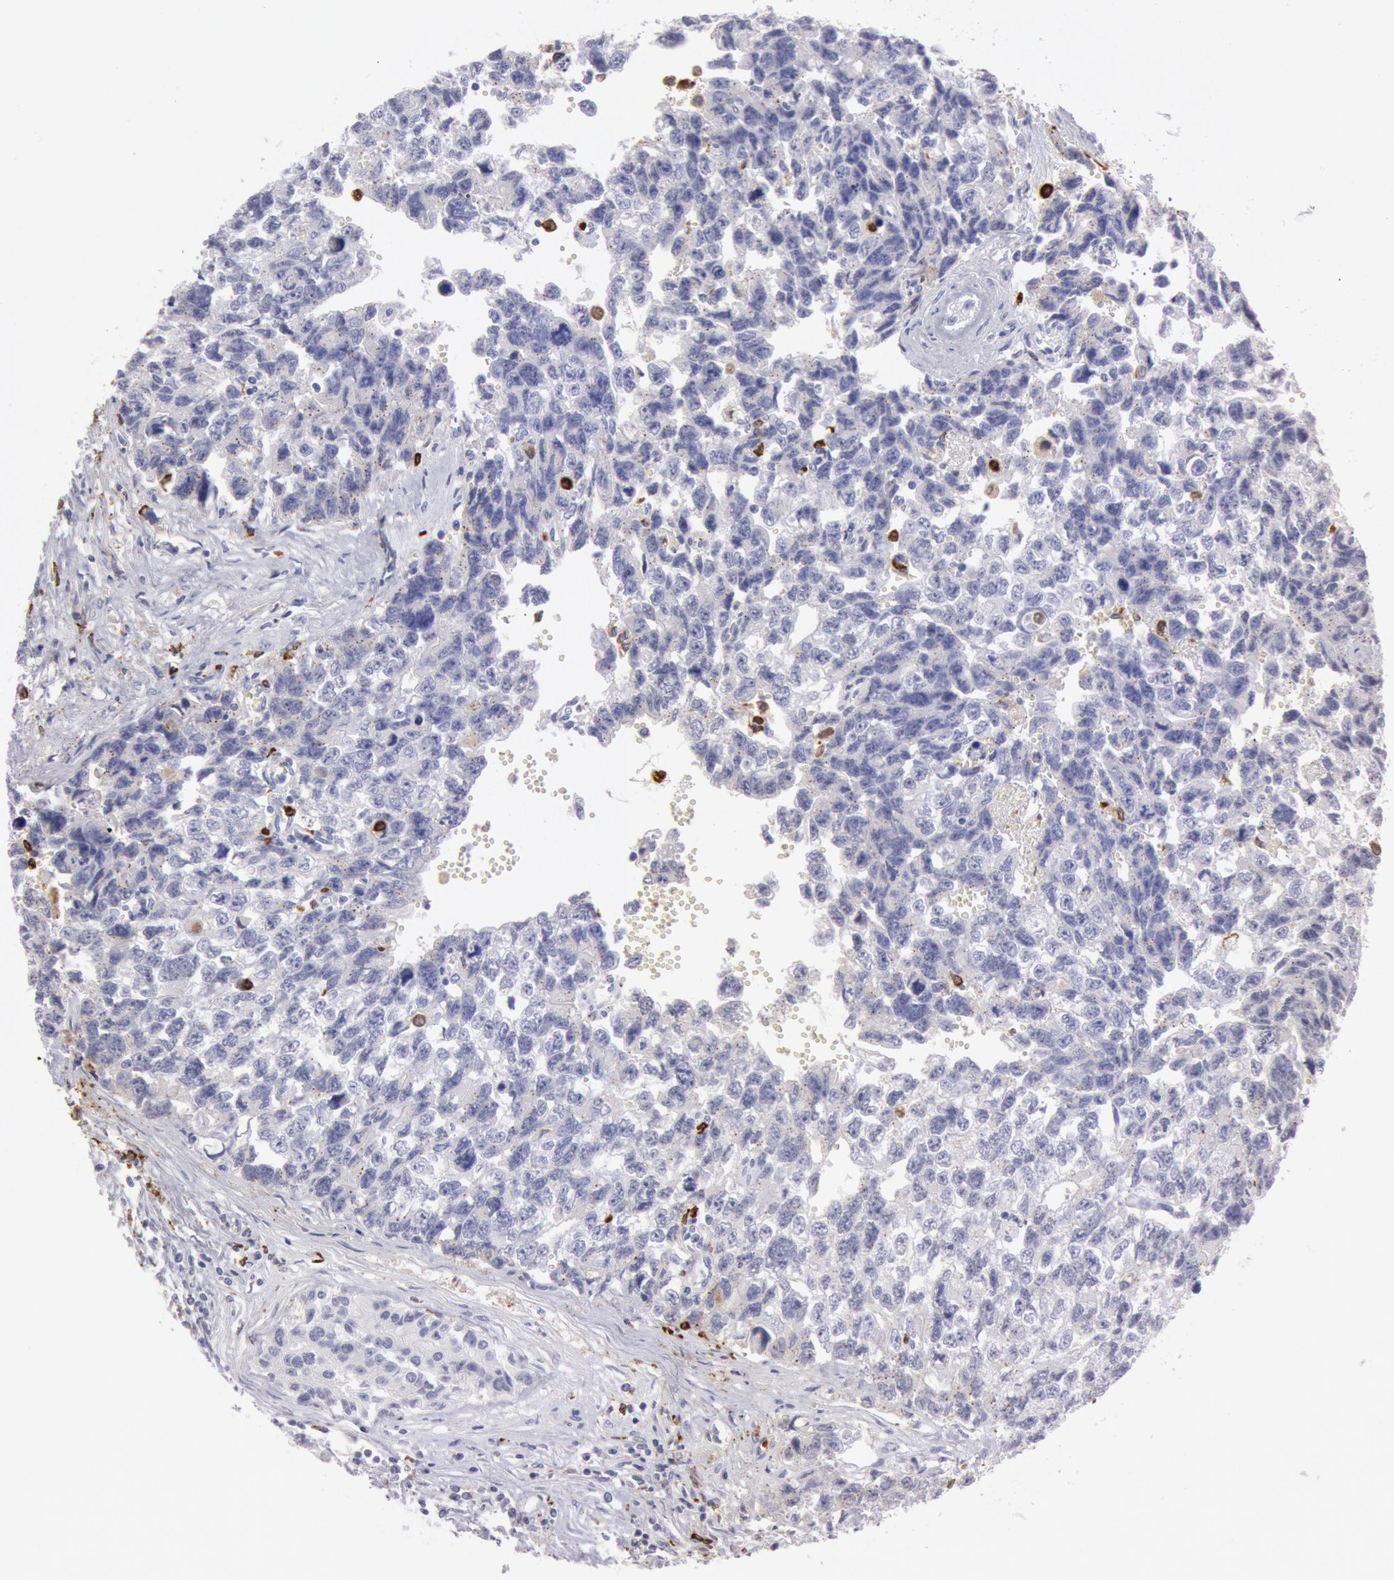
{"staining": {"intensity": "negative", "quantity": "none", "location": "none"}, "tissue": "testis cancer", "cell_type": "Tumor cells", "image_type": "cancer", "snomed": [{"axis": "morphology", "description": "Carcinoma, Embryonal, NOS"}, {"axis": "topography", "description": "Testis"}], "caption": "This is an IHC histopathology image of testis cancer. There is no positivity in tumor cells.", "gene": "FCN1", "patient": {"sex": "male", "age": 31}}